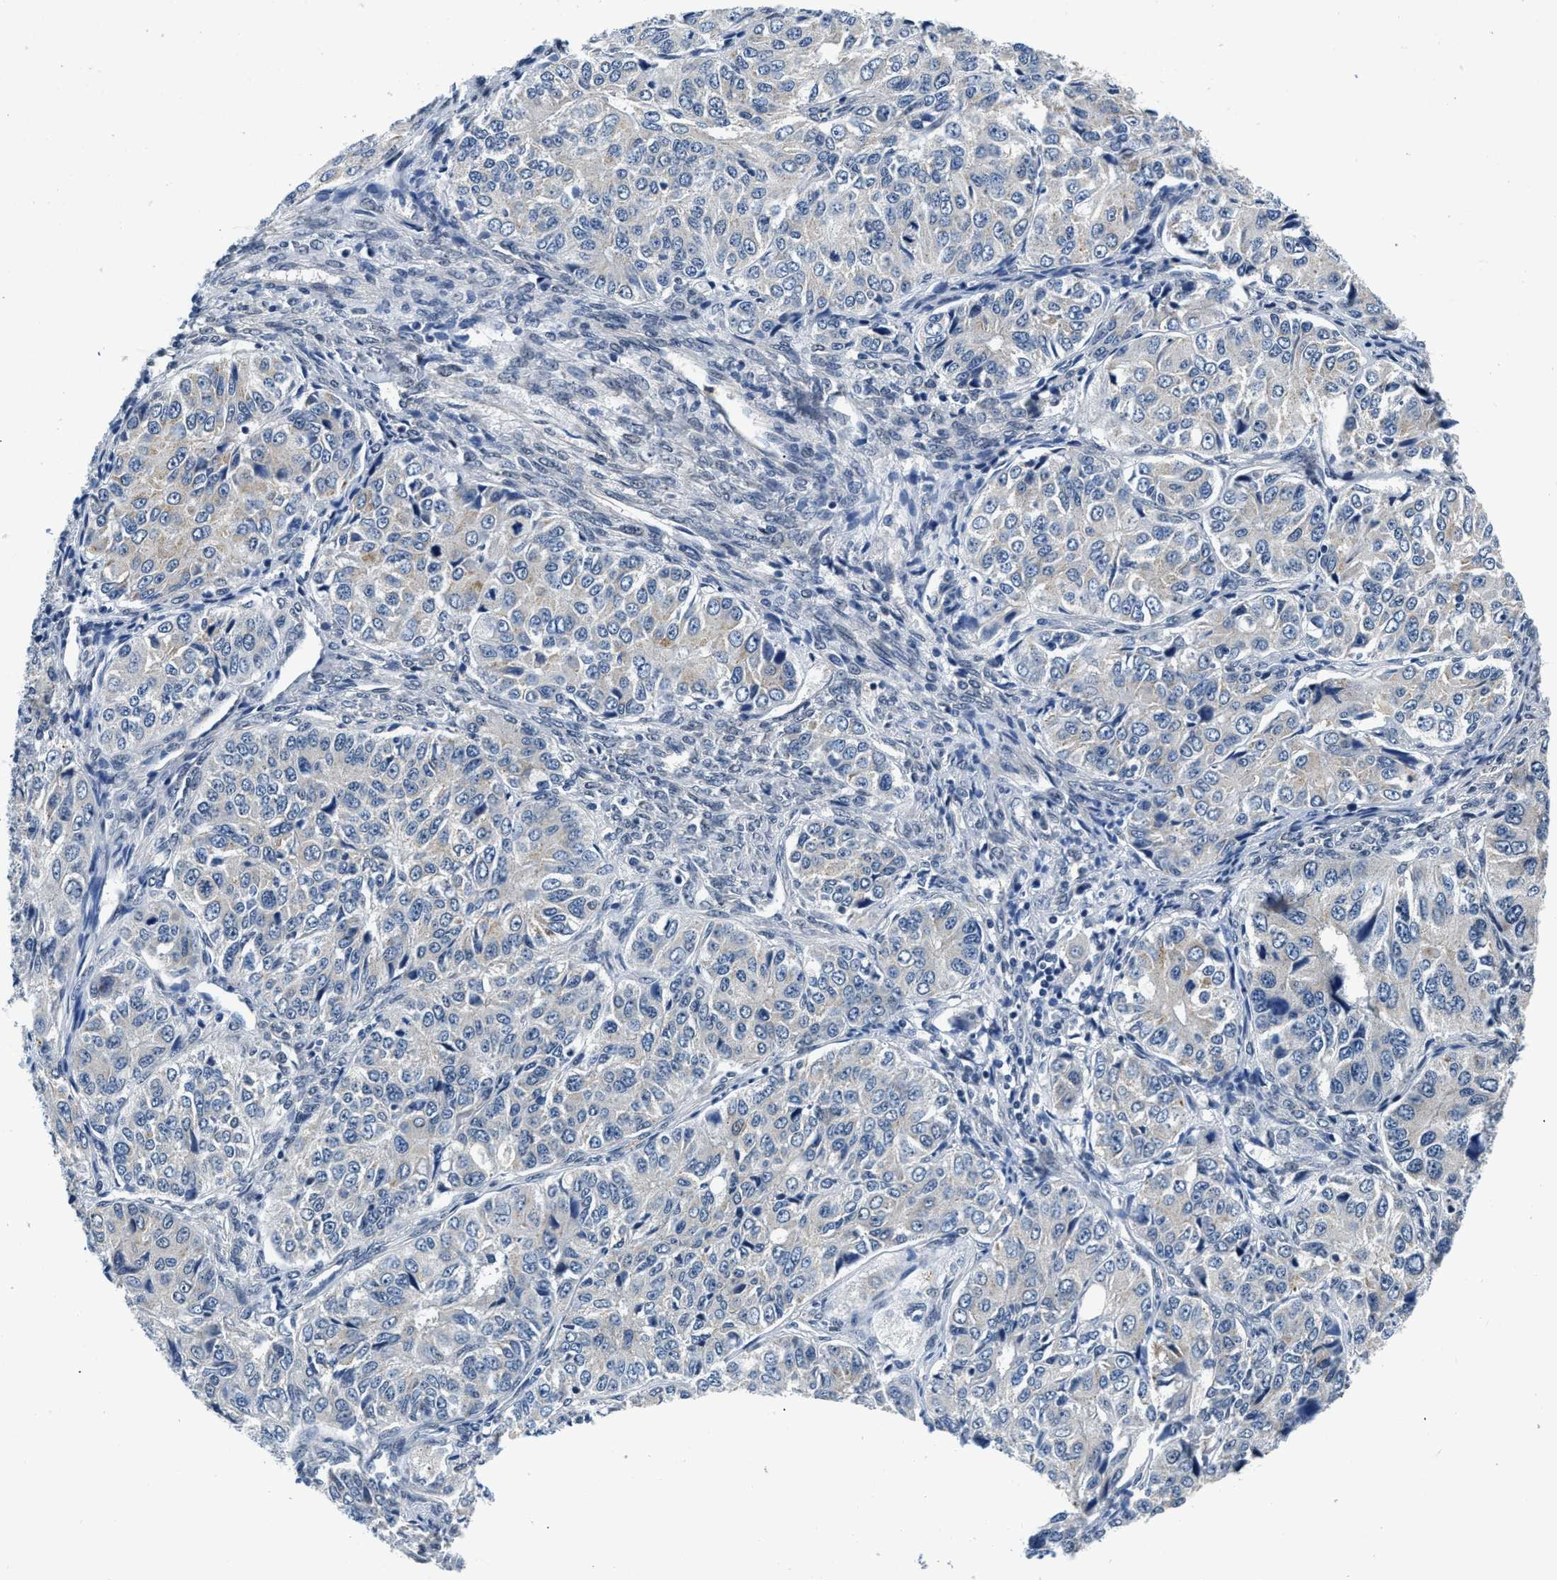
{"staining": {"intensity": "negative", "quantity": "none", "location": "none"}, "tissue": "ovarian cancer", "cell_type": "Tumor cells", "image_type": "cancer", "snomed": [{"axis": "morphology", "description": "Carcinoma, endometroid"}, {"axis": "topography", "description": "Ovary"}], "caption": "DAB (3,3'-diaminobenzidine) immunohistochemical staining of ovarian endometroid carcinoma exhibits no significant expression in tumor cells.", "gene": "SMAD4", "patient": {"sex": "female", "age": 51}}